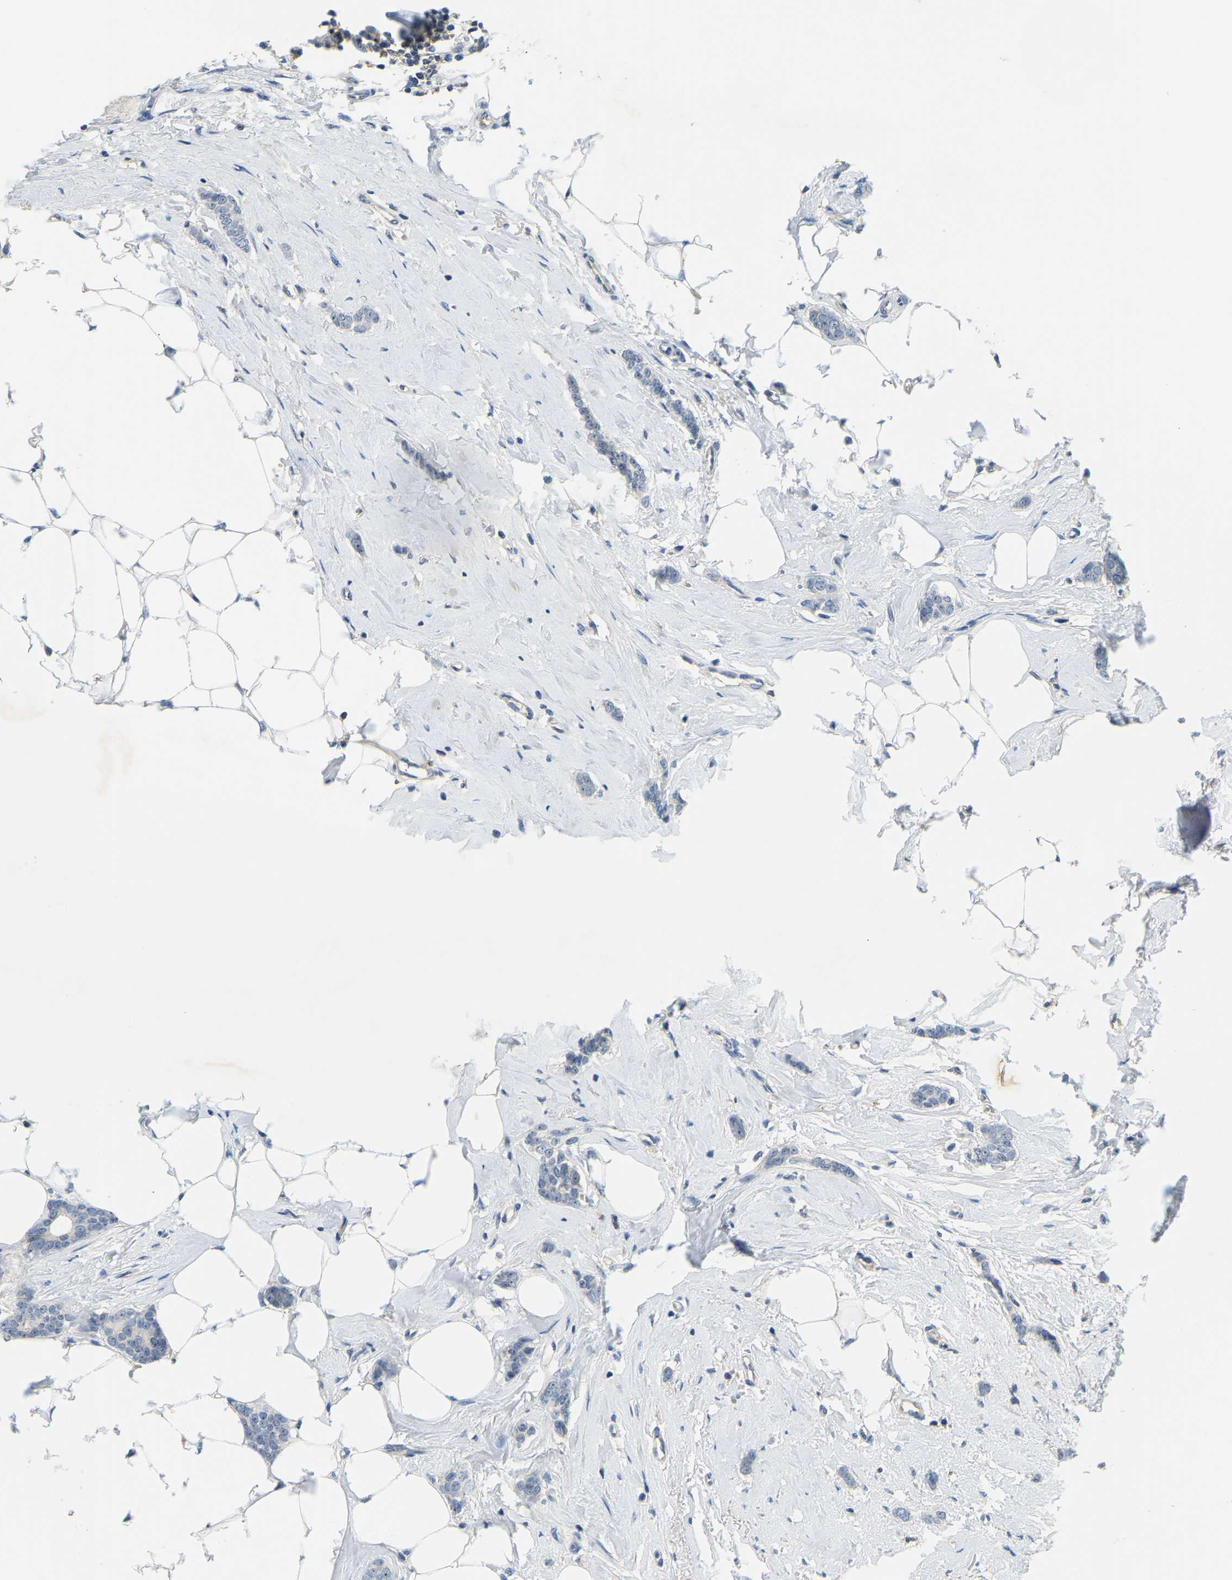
{"staining": {"intensity": "negative", "quantity": "none", "location": "none"}, "tissue": "breast cancer", "cell_type": "Tumor cells", "image_type": "cancer", "snomed": [{"axis": "morphology", "description": "Lobular carcinoma"}, {"axis": "topography", "description": "Skin"}, {"axis": "topography", "description": "Breast"}], "caption": "This image is of breast cancer (lobular carcinoma) stained with immunohistochemistry (IHC) to label a protein in brown with the nuclei are counter-stained blue. There is no expression in tumor cells.", "gene": "RRP1", "patient": {"sex": "female", "age": 46}}